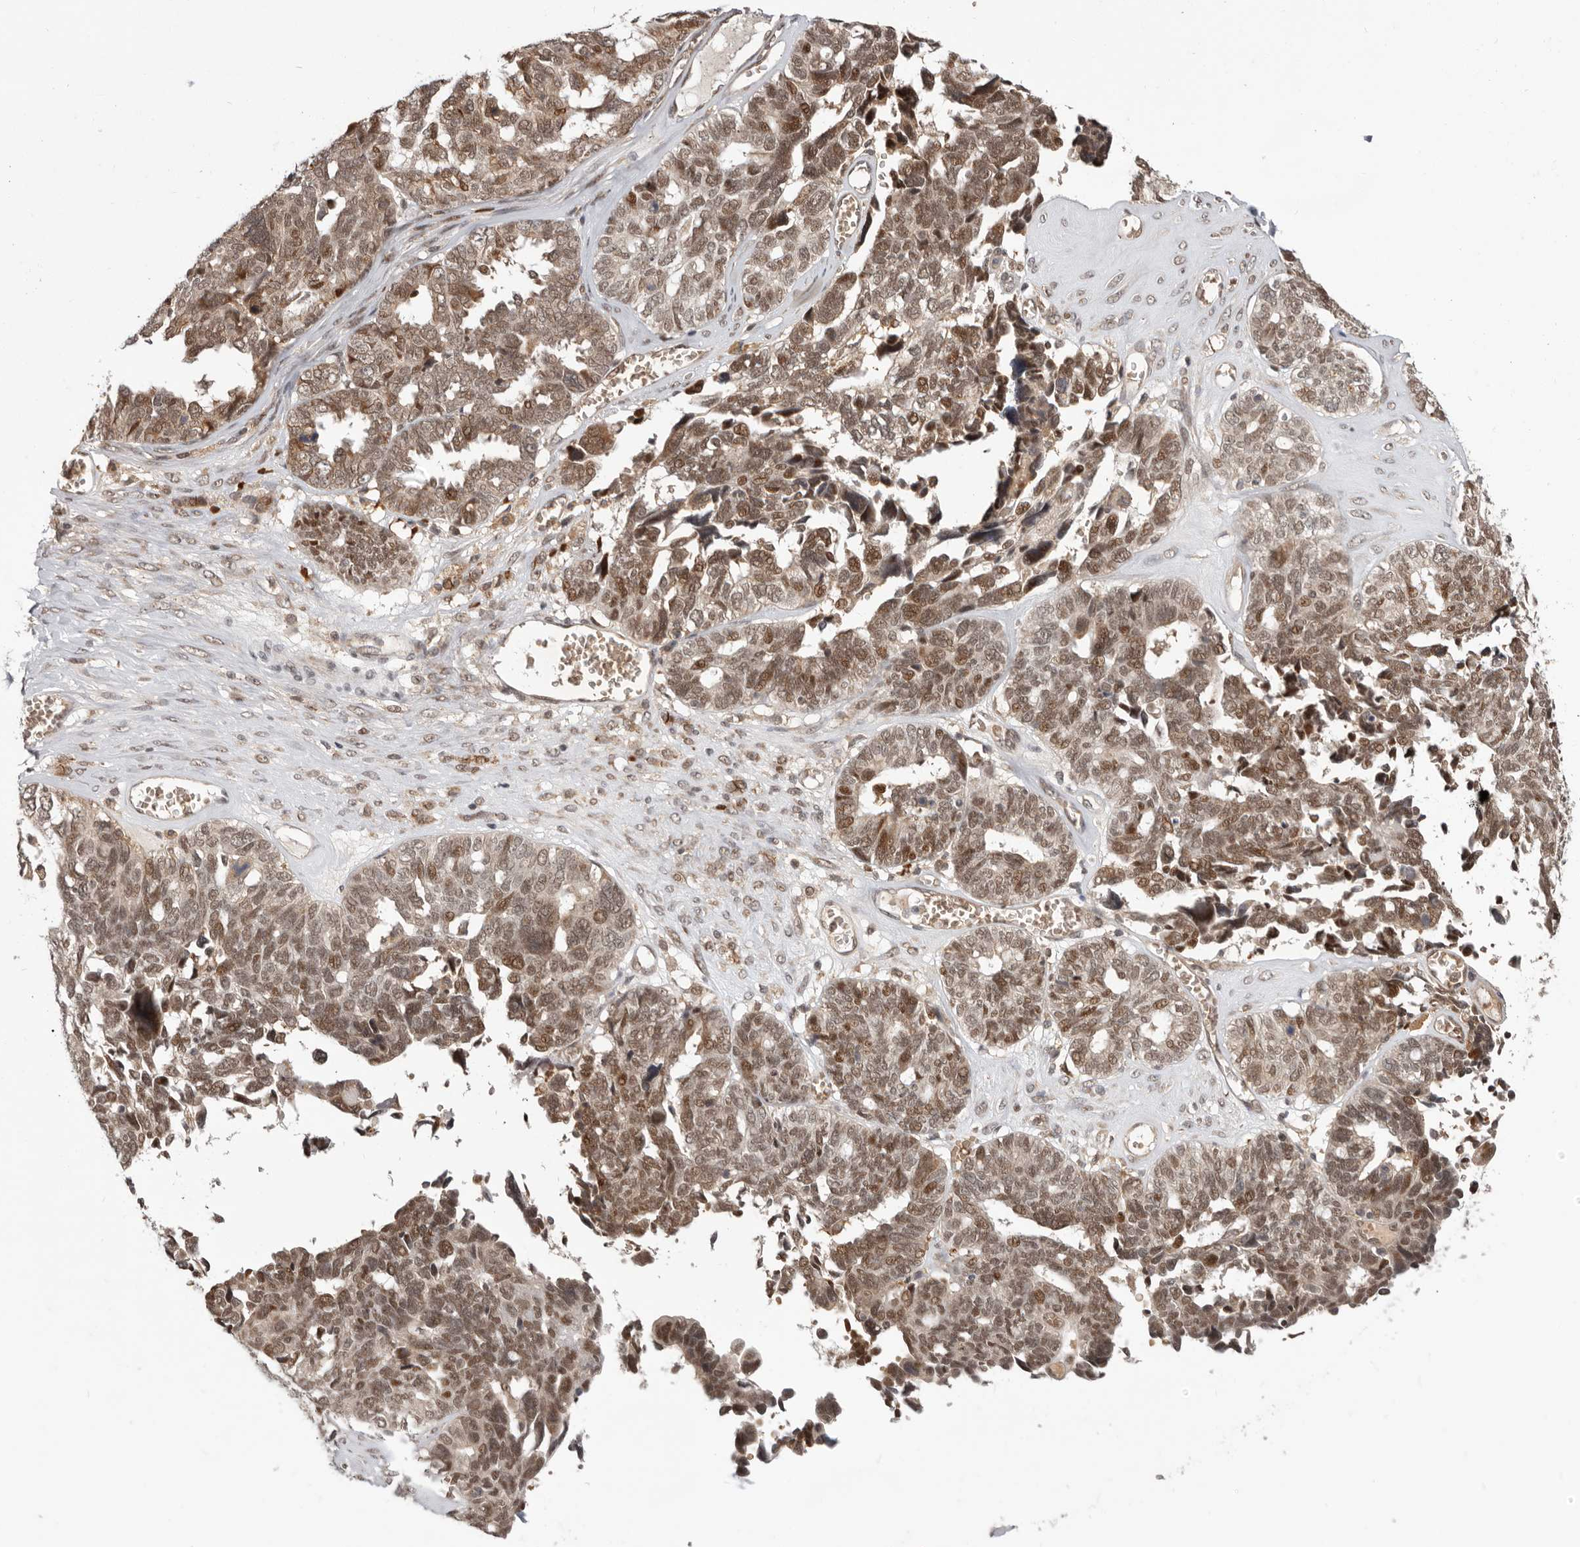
{"staining": {"intensity": "moderate", "quantity": ">75%", "location": "cytoplasmic/membranous,nuclear"}, "tissue": "ovarian cancer", "cell_type": "Tumor cells", "image_type": "cancer", "snomed": [{"axis": "morphology", "description": "Cystadenocarcinoma, serous, NOS"}, {"axis": "topography", "description": "Ovary"}], "caption": "A medium amount of moderate cytoplasmic/membranous and nuclear expression is appreciated in about >75% of tumor cells in serous cystadenocarcinoma (ovarian) tissue.", "gene": "NCOA3", "patient": {"sex": "female", "age": 79}}